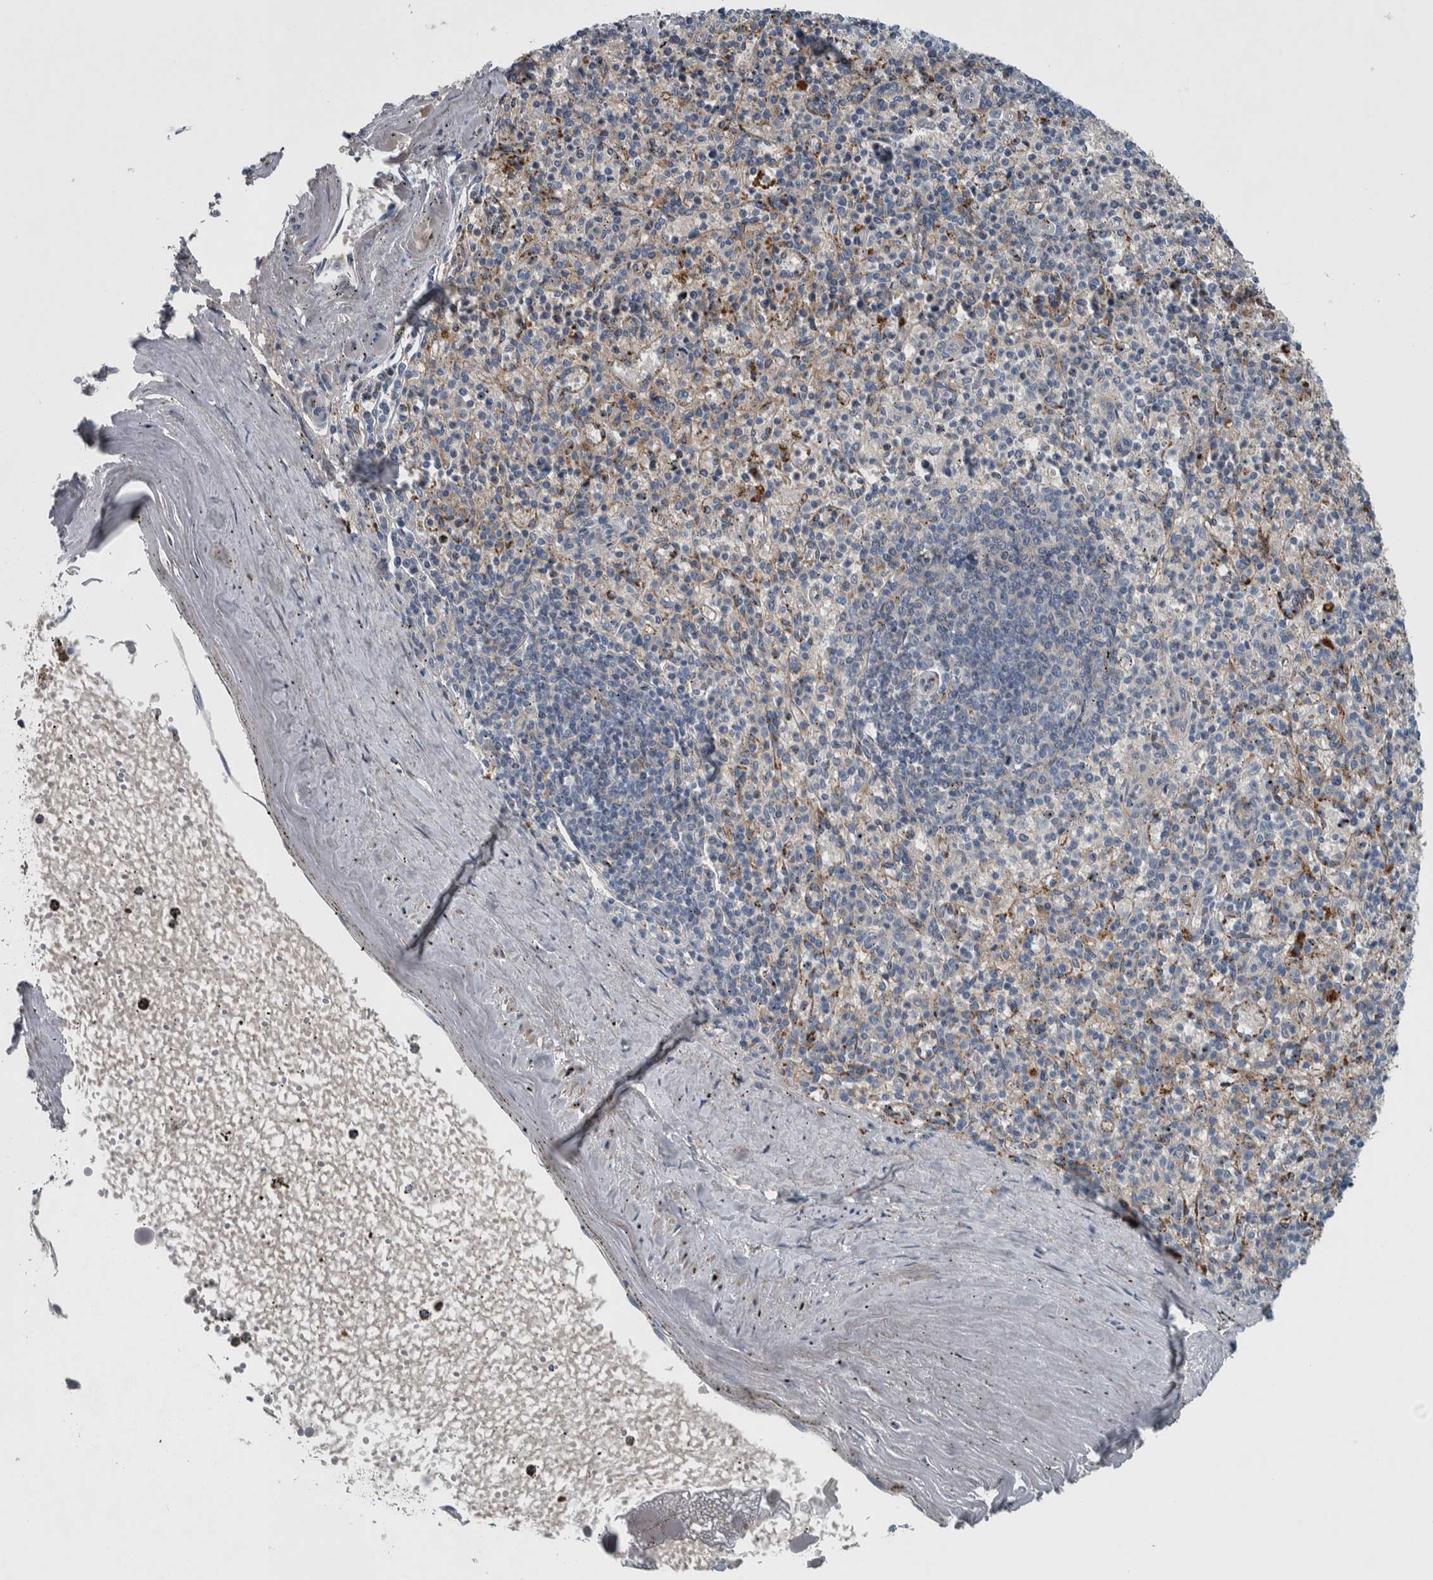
{"staining": {"intensity": "moderate", "quantity": "25%-75%", "location": "cytoplasmic/membranous"}, "tissue": "spleen", "cell_type": "Cells in red pulp", "image_type": "normal", "snomed": [{"axis": "morphology", "description": "Normal tissue, NOS"}, {"axis": "topography", "description": "Spleen"}], "caption": "Immunohistochemistry (DAB (3,3'-diaminobenzidine)) staining of unremarkable spleen exhibits moderate cytoplasmic/membranous protein expression in approximately 25%-75% of cells in red pulp.", "gene": "SERPINC1", "patient": {"sex": "male", "age": 72}}